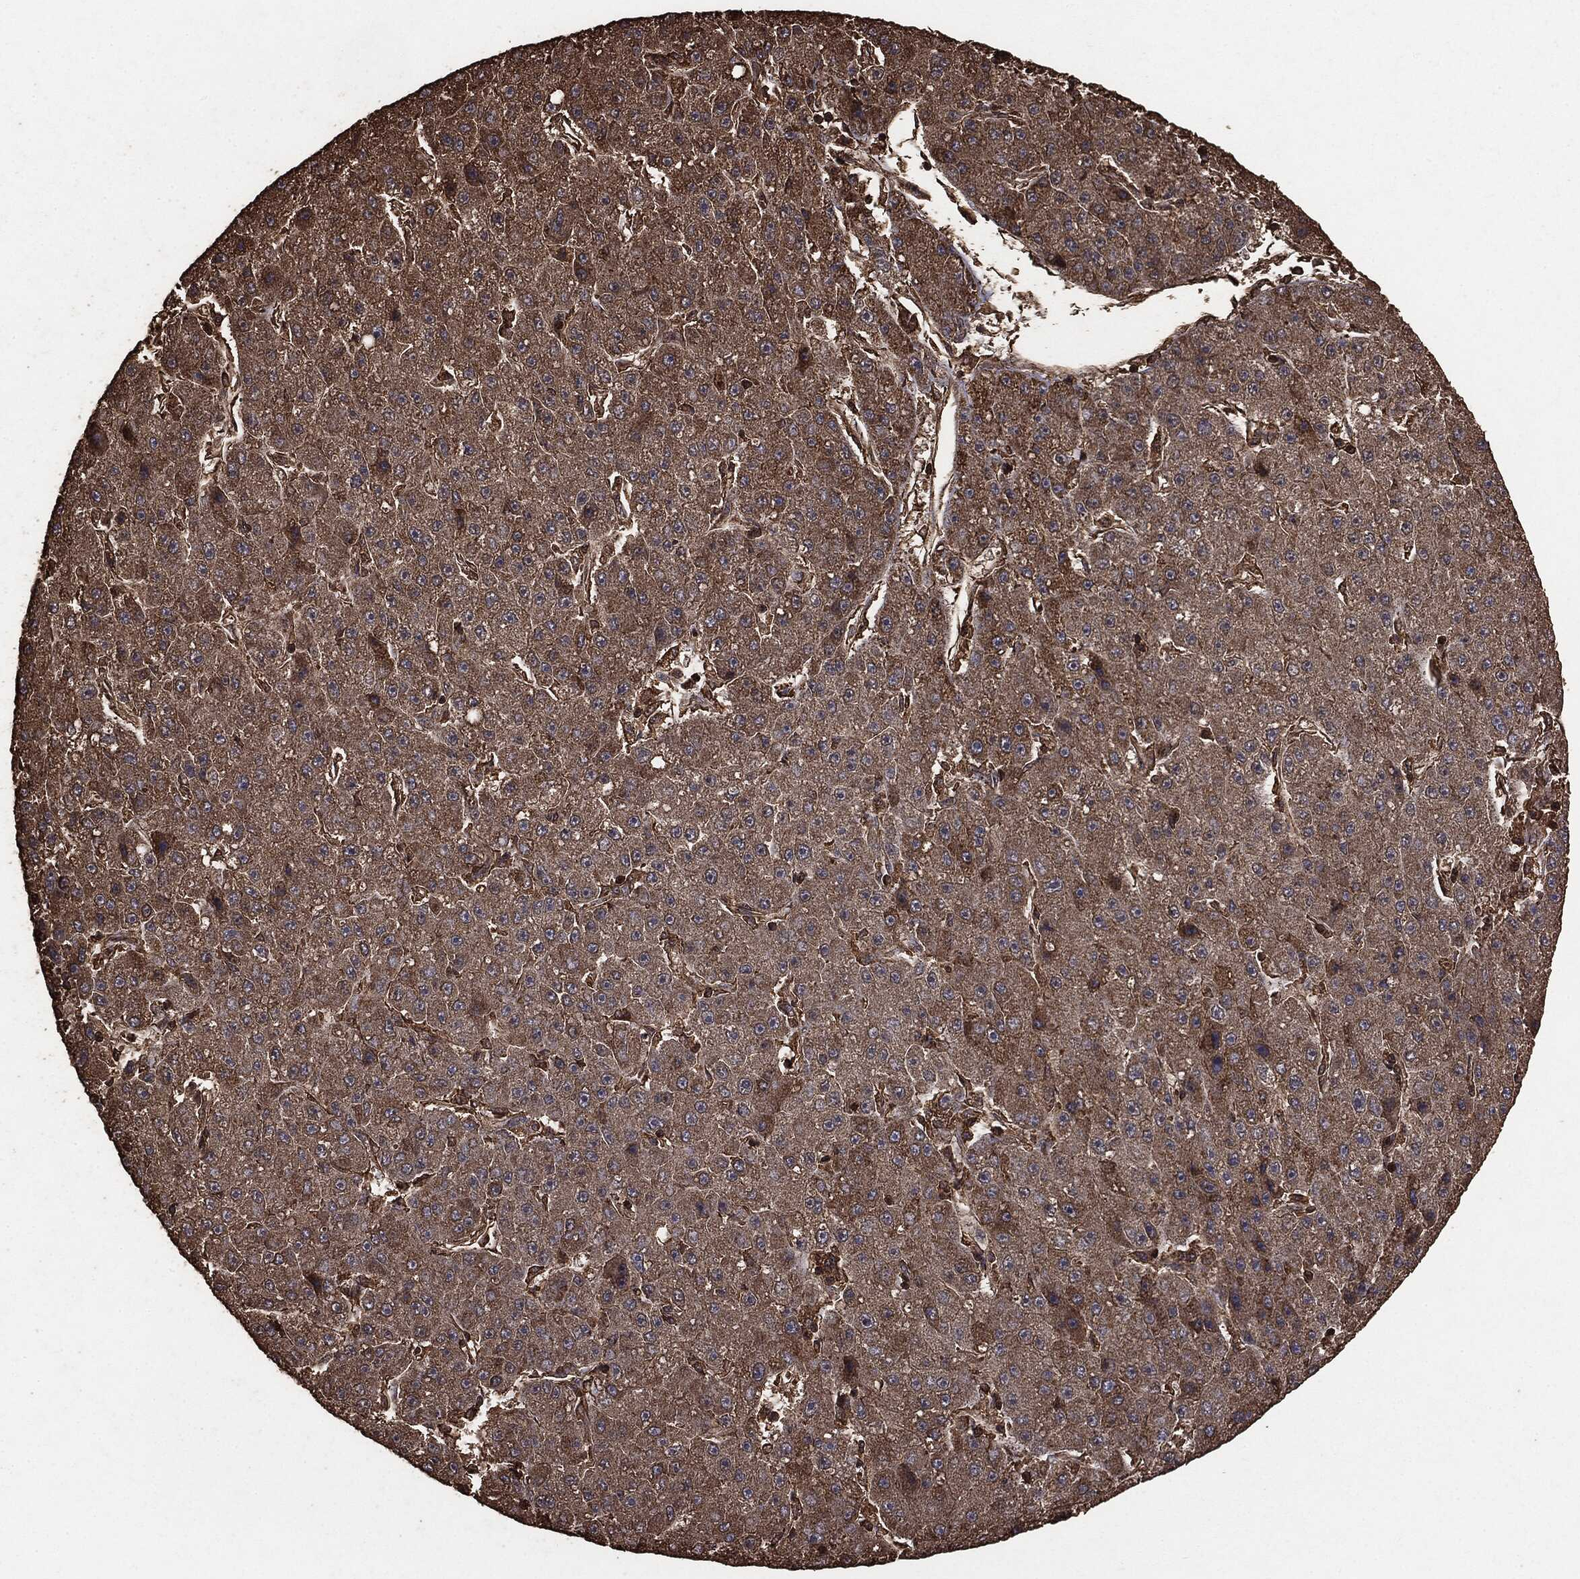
{"staining": {"intensity": "moderate", "quantity": ">75%", "location": "cytoplasmic/membranous"}, "tissue": "liver cancer", "cell_type": "Tumor cells", "image_type": "cancer", "snomed": [{"axis": "morphology", "description": "Carcinoma, Hepatocellular, NOS"}, {"axis": "topography", "description": "Liver"}], "caption": "Immunohistochemical staining of liver cancer reveals medium levels of moderate cytoplasmic/membranous protein expression in about >75% of tumor cells. (Brightfield microscopy of DAB IHC at high magnification).", "gene": "MTOR", "patient": {"sex": "male", "age": 67}}